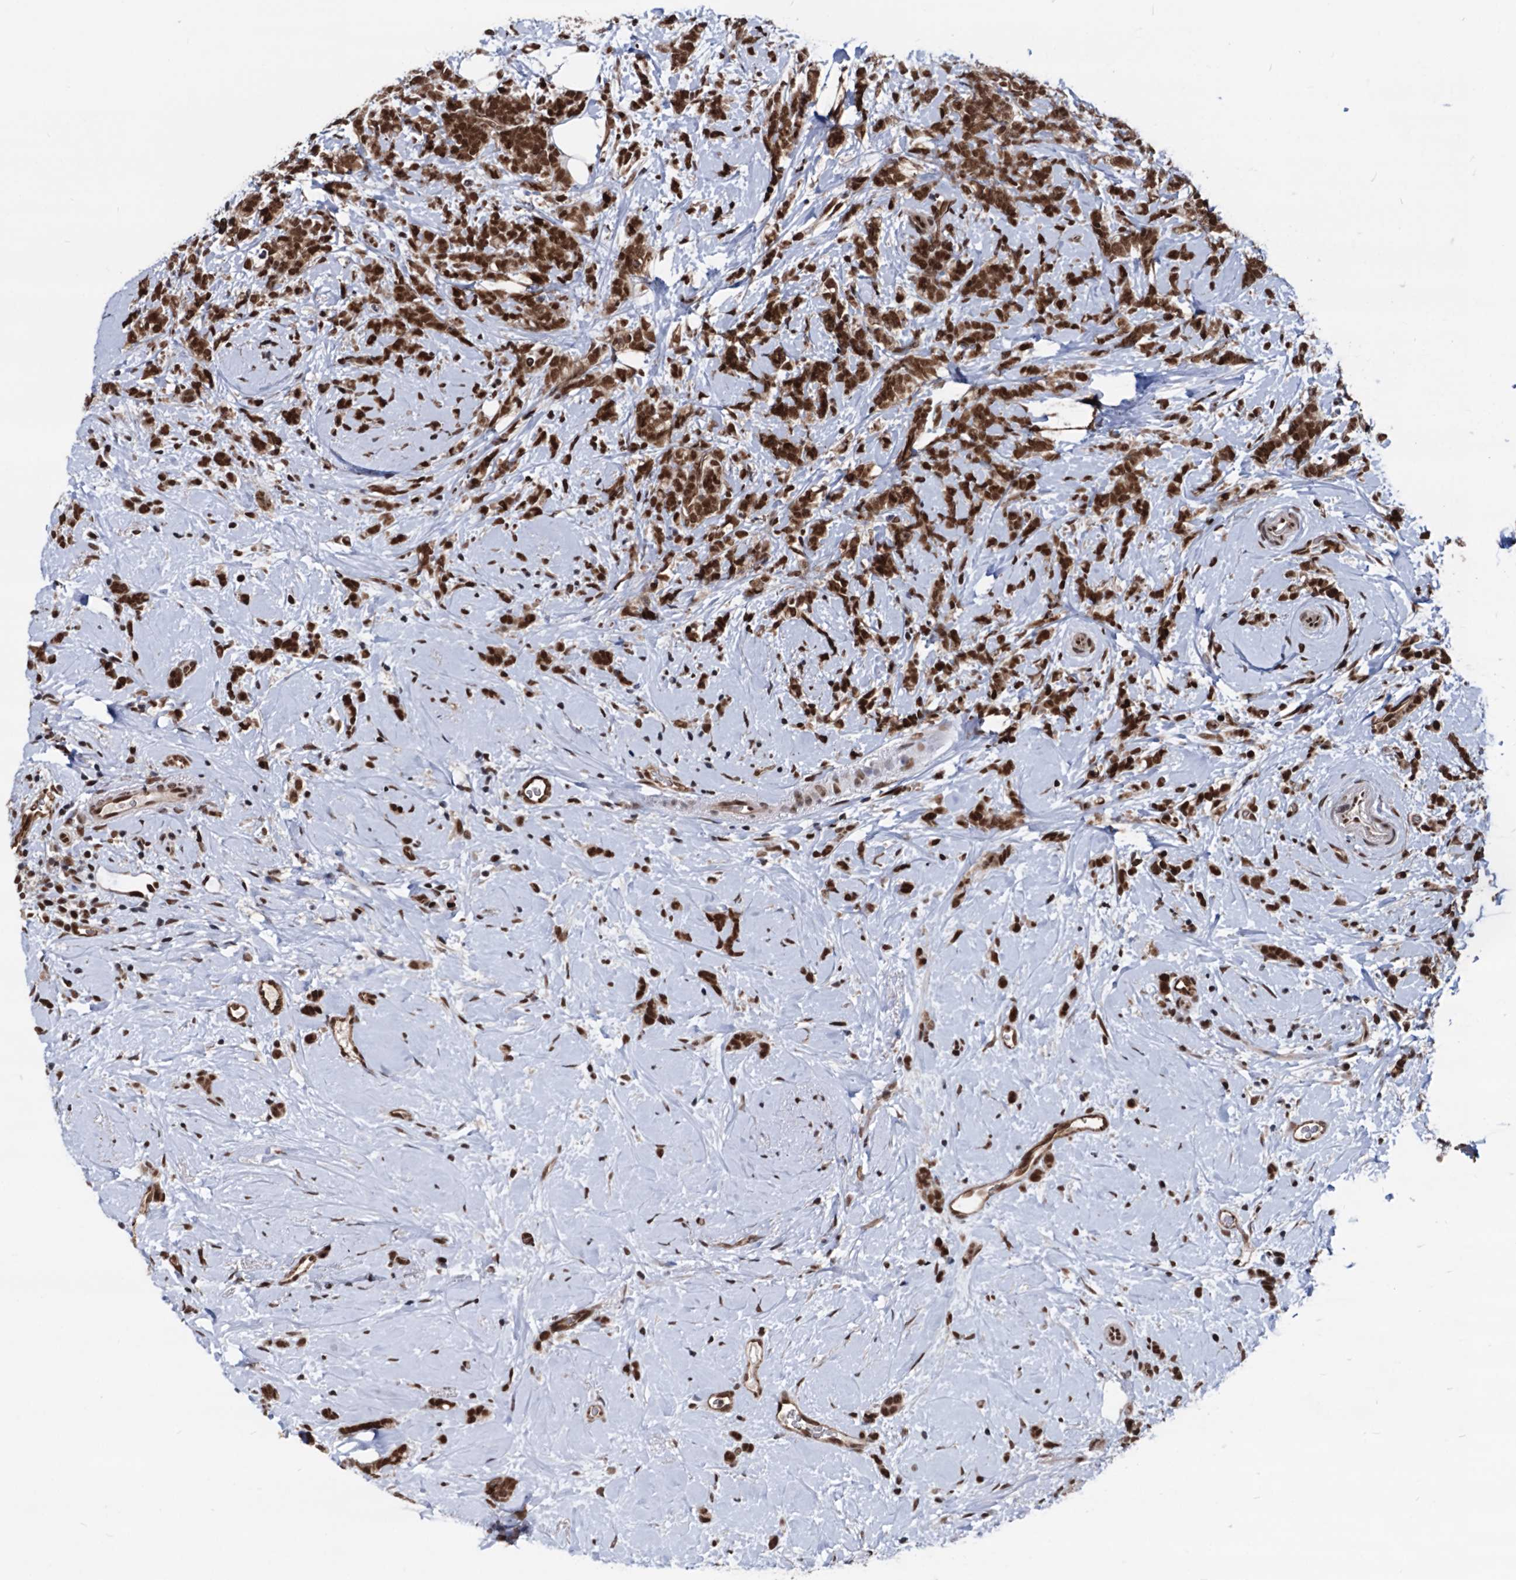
{"staining": {"intensity": "strong", "quantity": ">75%", "location": "nuclear"}, "tissue": "breast cancer", "cell_type": "Tumor cells", "image_type": "cancer", "snomed": [{"axis": "morphology", "description": "Lobular carcinoma"}, {"axis": "topography", "description": "Breast"}], "caption": "A brown stain highlights strong nuclear staining of a protein in human breast cancer tumor cells.", "gene": "GALNT11", "patient": {"sex": "female", "age": 58}}